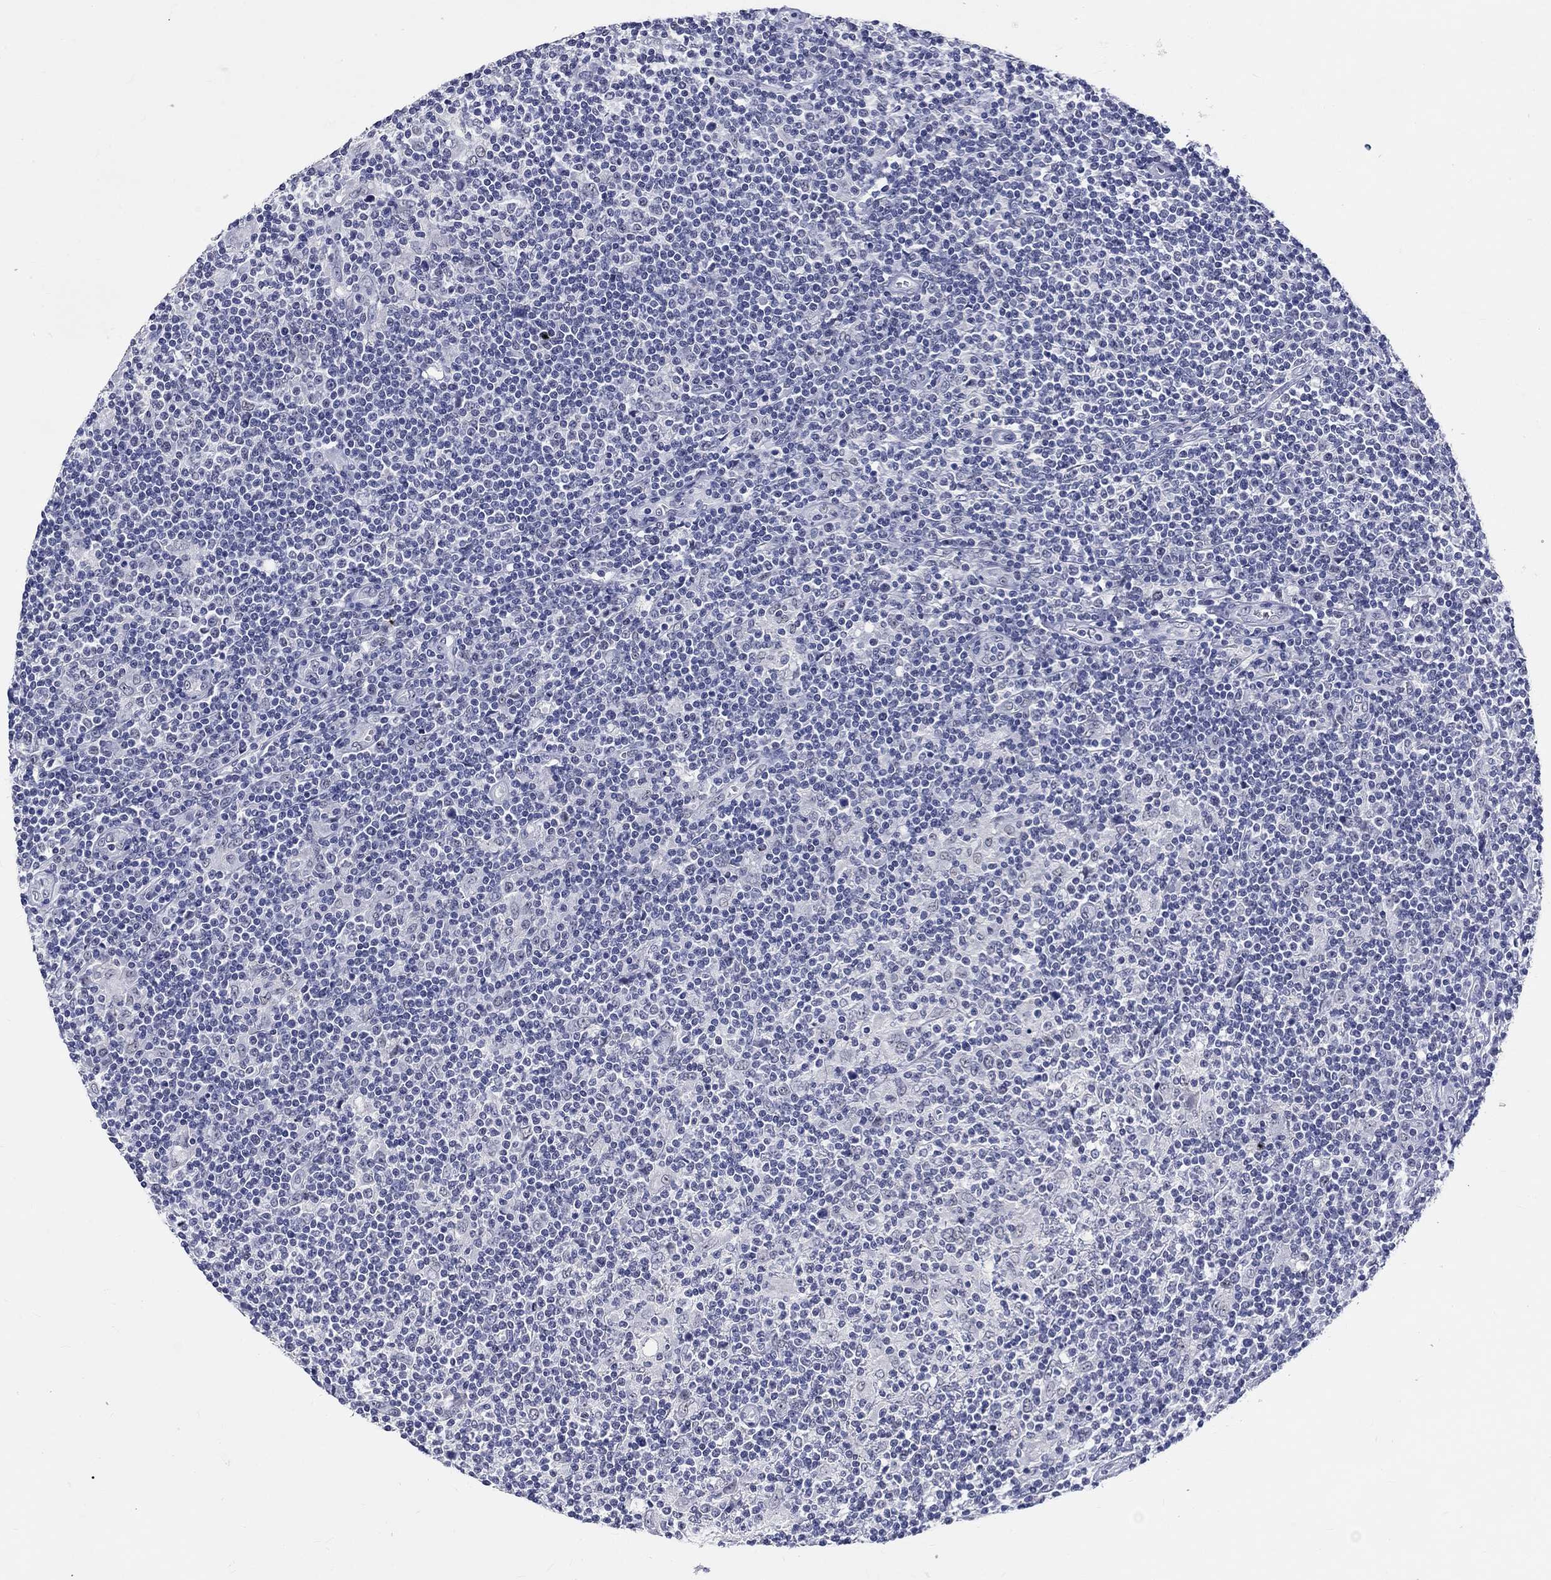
{"staining": {"intensity": "negative", "quantity": "none", "location": "none"}, "tissue": "lymphoma", "cell_type": "Tumor cells", "image_type": "cancer", "snomed": [{"axis": "morphology", "description": "Hodgkin's disease, NOS"}, {"axis": "topography", "description": "Lymph node"}], "caption": "The micrograph demonstrates no significant staining in tumor cells of Hodgkin's disease. Nuclei are stained in blue.", "gene": "GRIN1", "patient": {"sex": "male", "age": 40}}